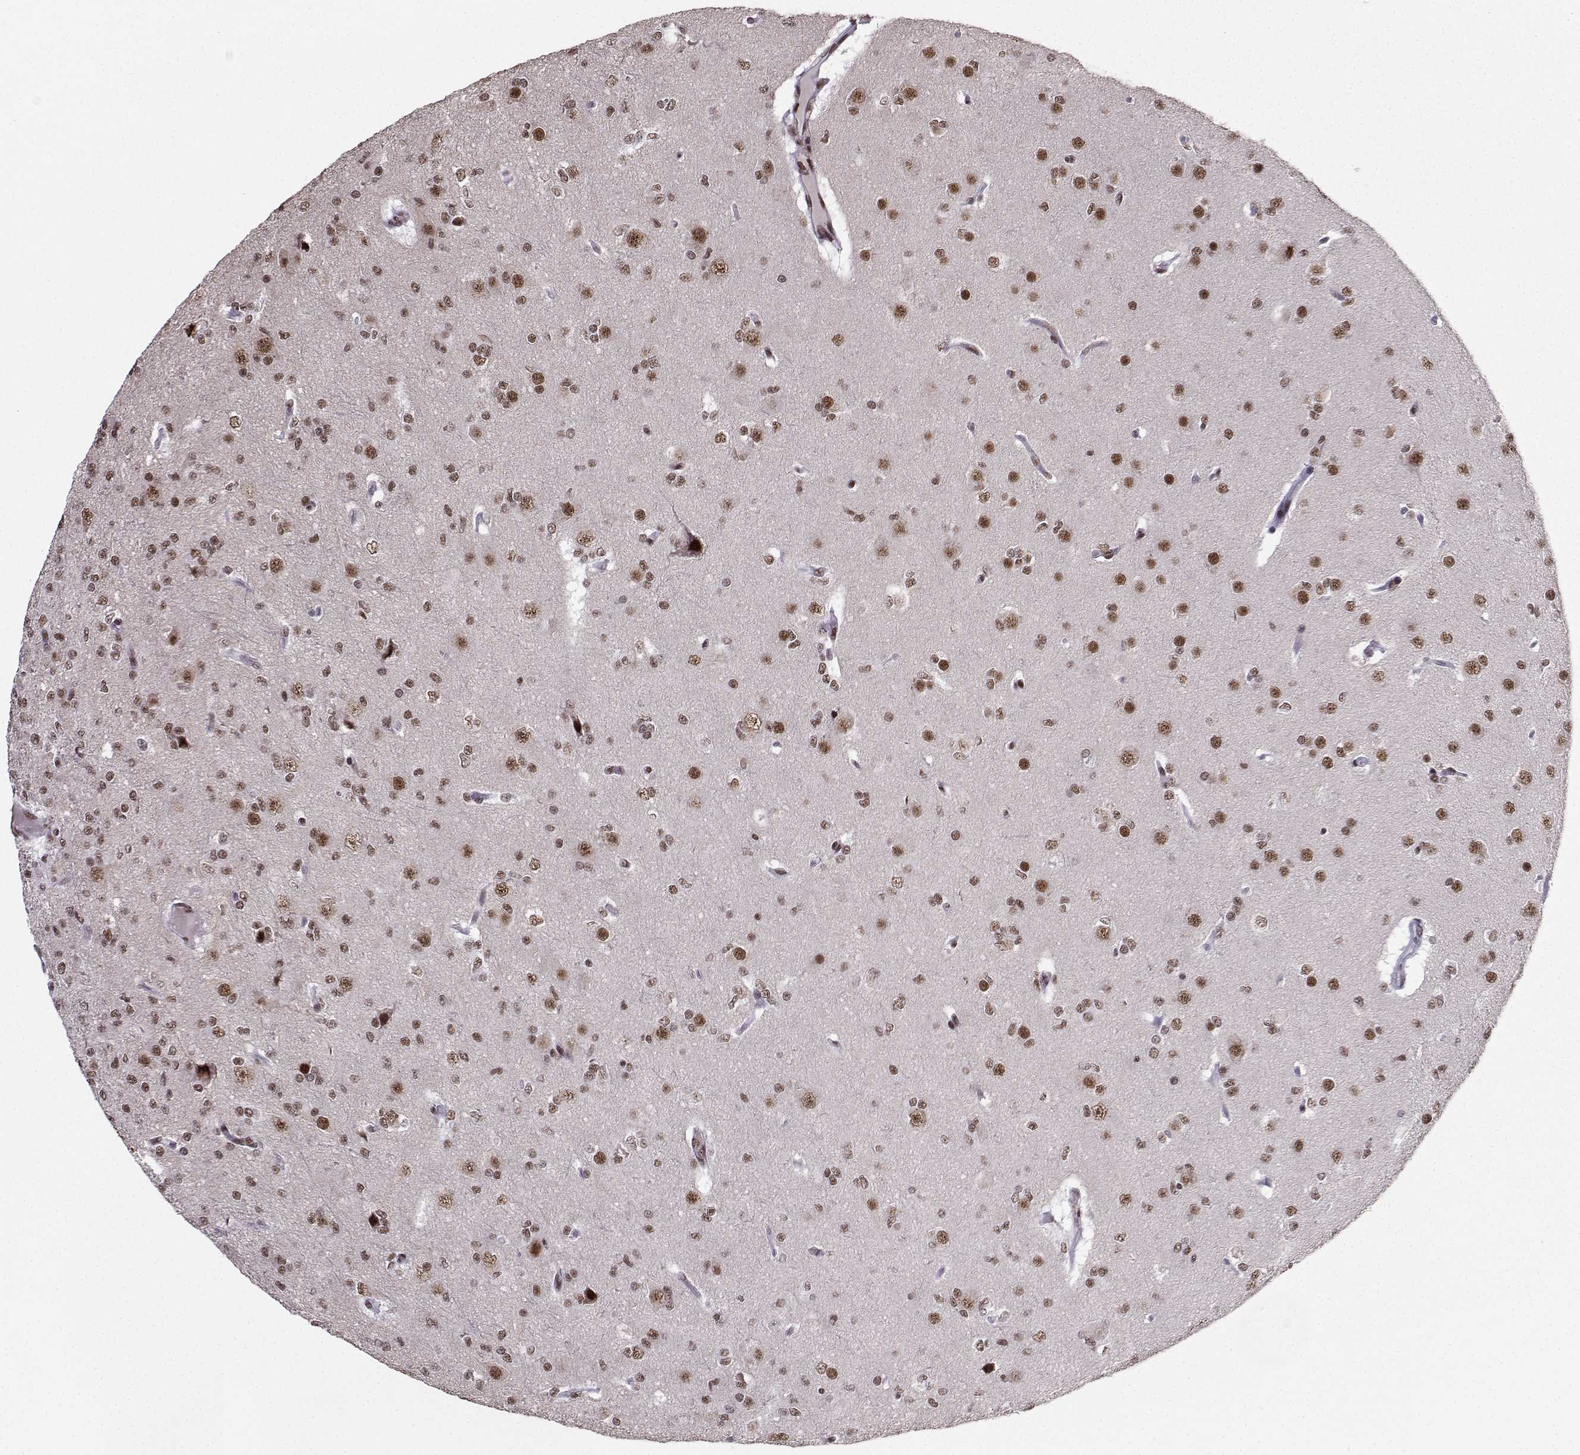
{"staining": {"intensity": "moderate", "quantity": "25%-75%", "location": "nuclear"}, "tissue": "glioma", "cell_type": "Tumor cells", "image_type": "cancer", "snomed": [{"axis": "morphology", "description": "Glioma, malignant, Low grade"}, {"axis": "topography", "description": "Brain"}], "caption": "Immunohistochemical staining of human low-grade glioma (malignant) demonstrates moderate nuclear protein expression in approximately 25%-75% of tumor cells. Ihc stains the protein in brown and the nuclei are stained blue.", "gene": "SNRPB2", "patient": {"sex": "male", "age": 27}}